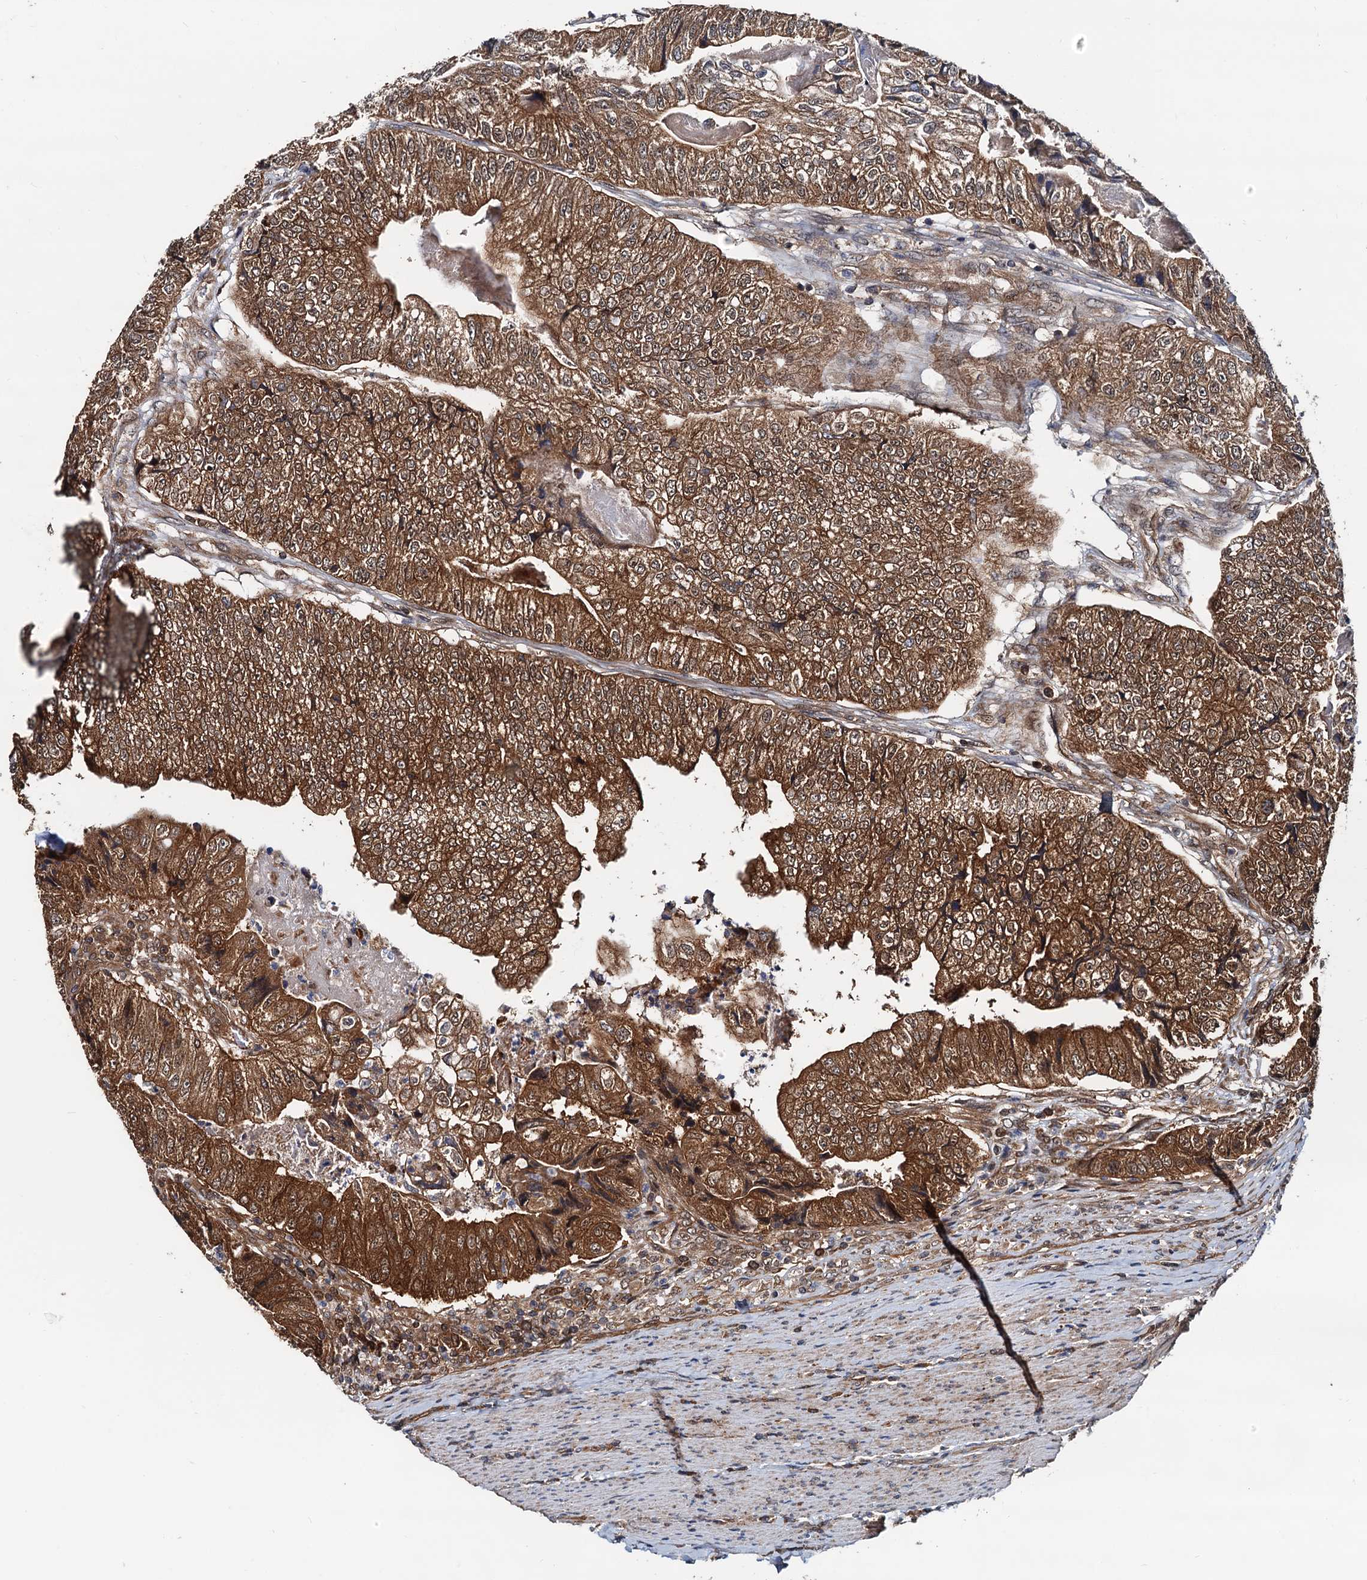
{"staining": {"intensity": "strong", "quantity": ">75%", "location": "cytoplasmic/membranous"}, "tissue": "colorectal cancer", "cell_type": "Tumor cells", "image_type": "cancer", "snomed": [{"axis": "morphology", "description": "Adenocarcinoma, NOS"}, {"axis": "topography", "description": "Colon"}], "caption": "This is an image of immunohistochemistry staining of colorectal adenocarcinoma, which shows strong staining in the cytoplasmic/membranous of tumor cells.", "gene": "AAGAB", "patient": {"sex": "female", "age": 67}}